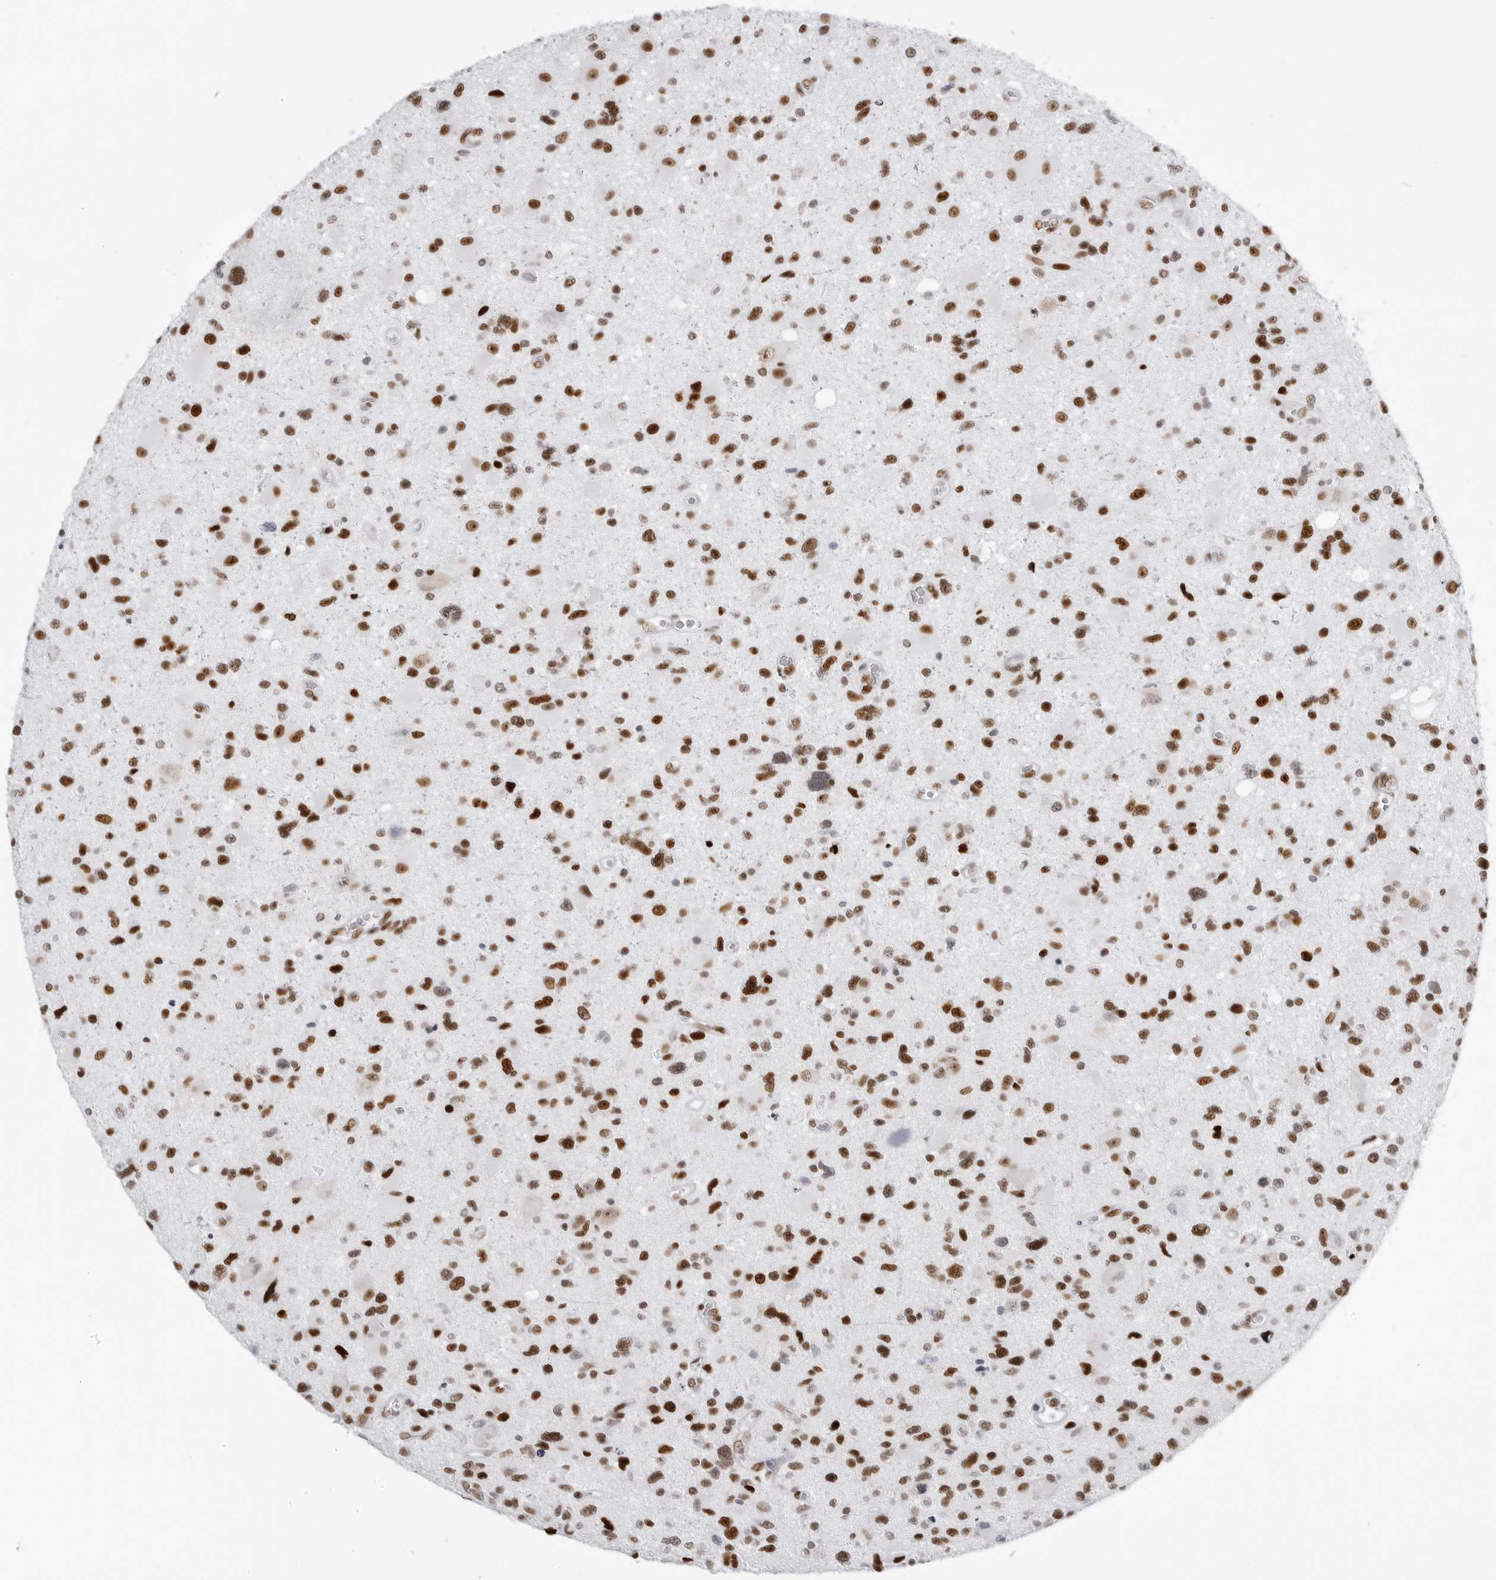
{"staining": {"intensity": "strong", "quantity": ">75%", "location": "nuclear"}, "tissue": "glioma", "cell_type": "Tumor cells", "image_type": "cancer", "snomed": [{"axis": "morphology", "description": "Glioma, malignant, High grade"}, {"axis": "topography", "description": "Brain"}], "caption": "Immunohistochemistry (IHC) of high-grade glioma (malignant) displays high levels of strong nuclear positivity in about >75% of tumor cells.", "gene": "IRF2BP2", "patient": {"sex": "male", "age": 33}}